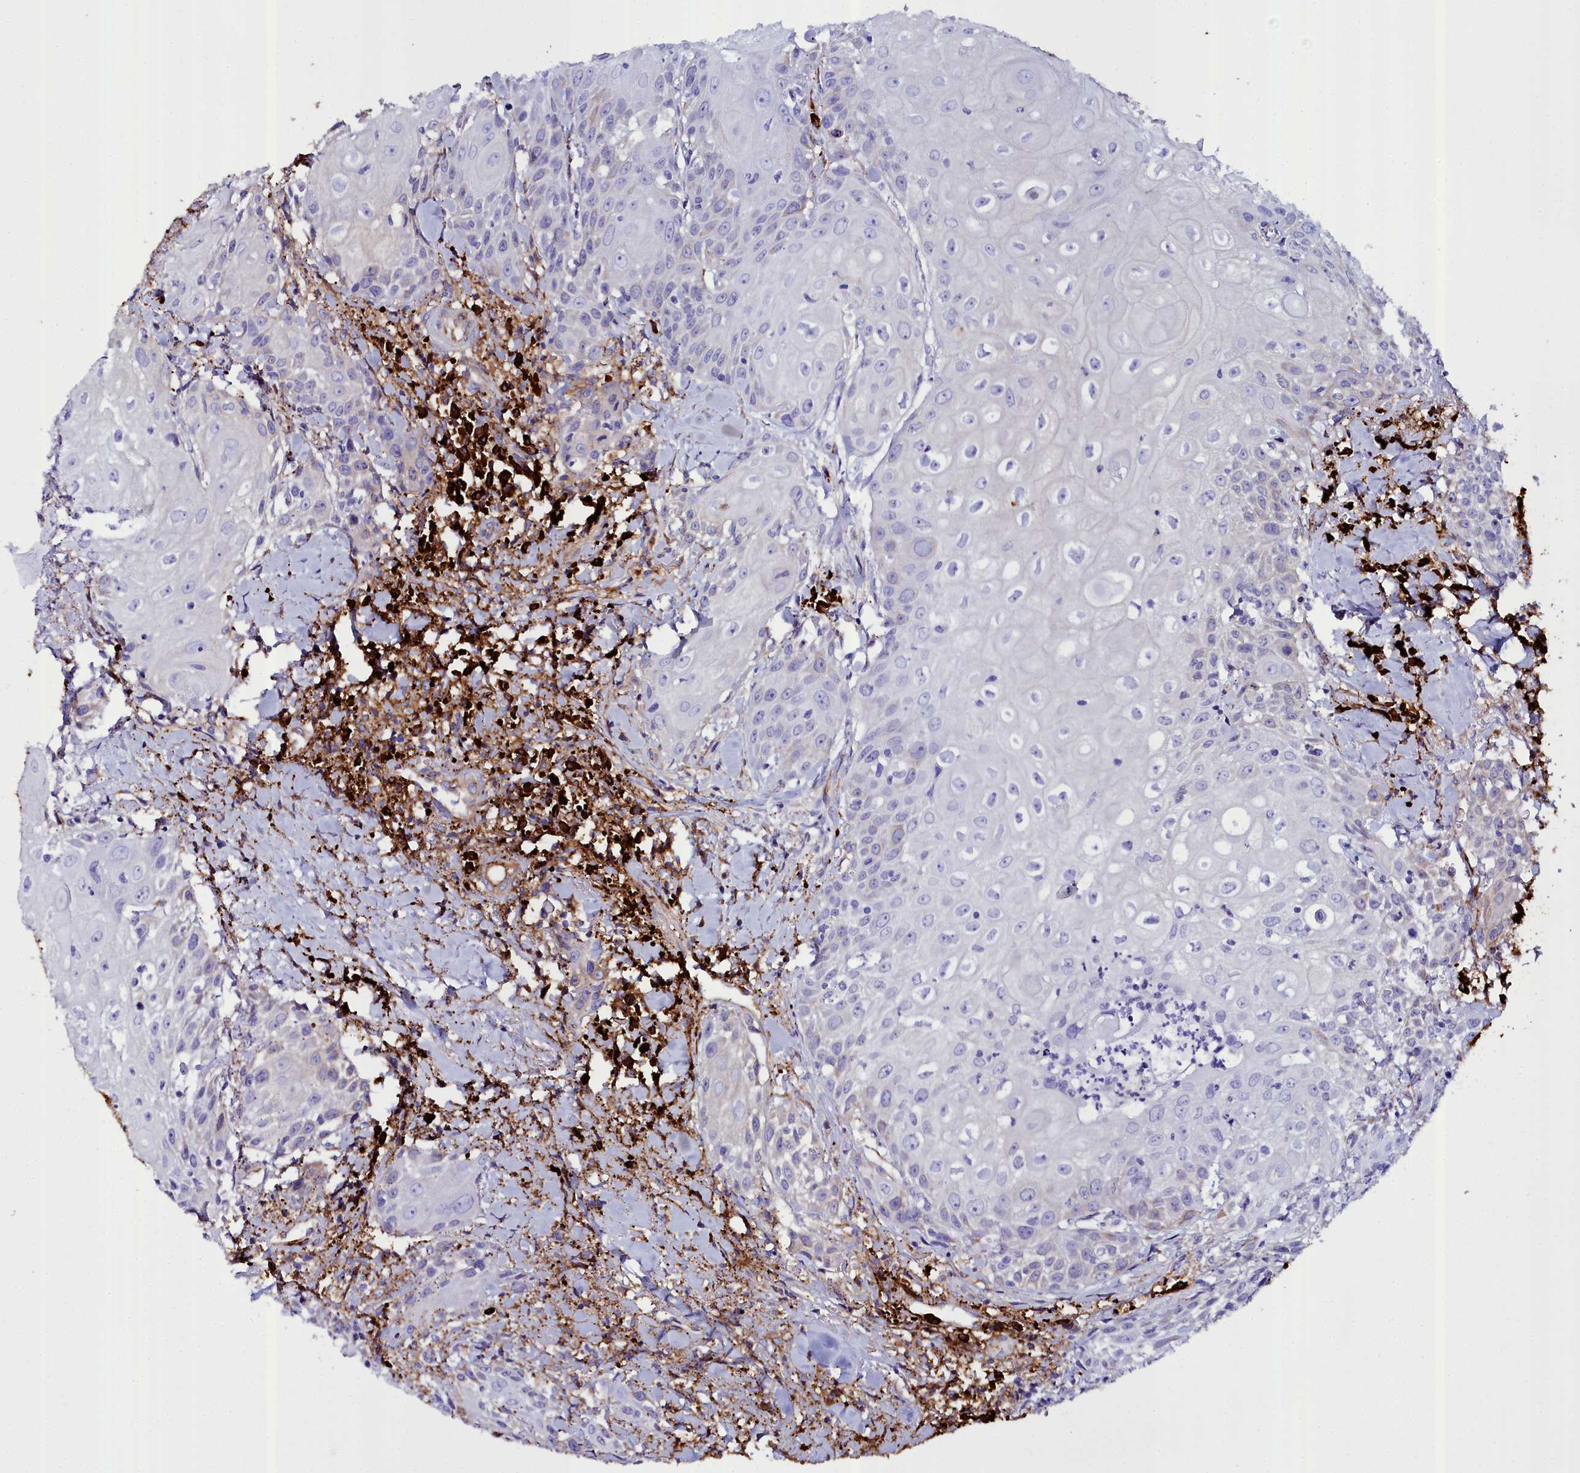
{"staining": {"intensity": "negative", "quantity": "none", "location": "none"}, "tissue": "head and neck cancer", "cell_type": "Tumor cells", "image_type": "cancer", "snomed": [{"axis": "morphology", "description": "Squamous cell carcinoma, NOS"}, {"axis": "topography", "description": "Oral tissue"}, {"axis": "topography", "description": "Head-Neck"}], "caption": "The immunohistochemistry (IHC) micrograph has no significant staining in tumor cells of head and neck squamous cell carcinoma tissue.", "gene": "TXNDC5", "patient": {"sex": "female", "age": 82}}